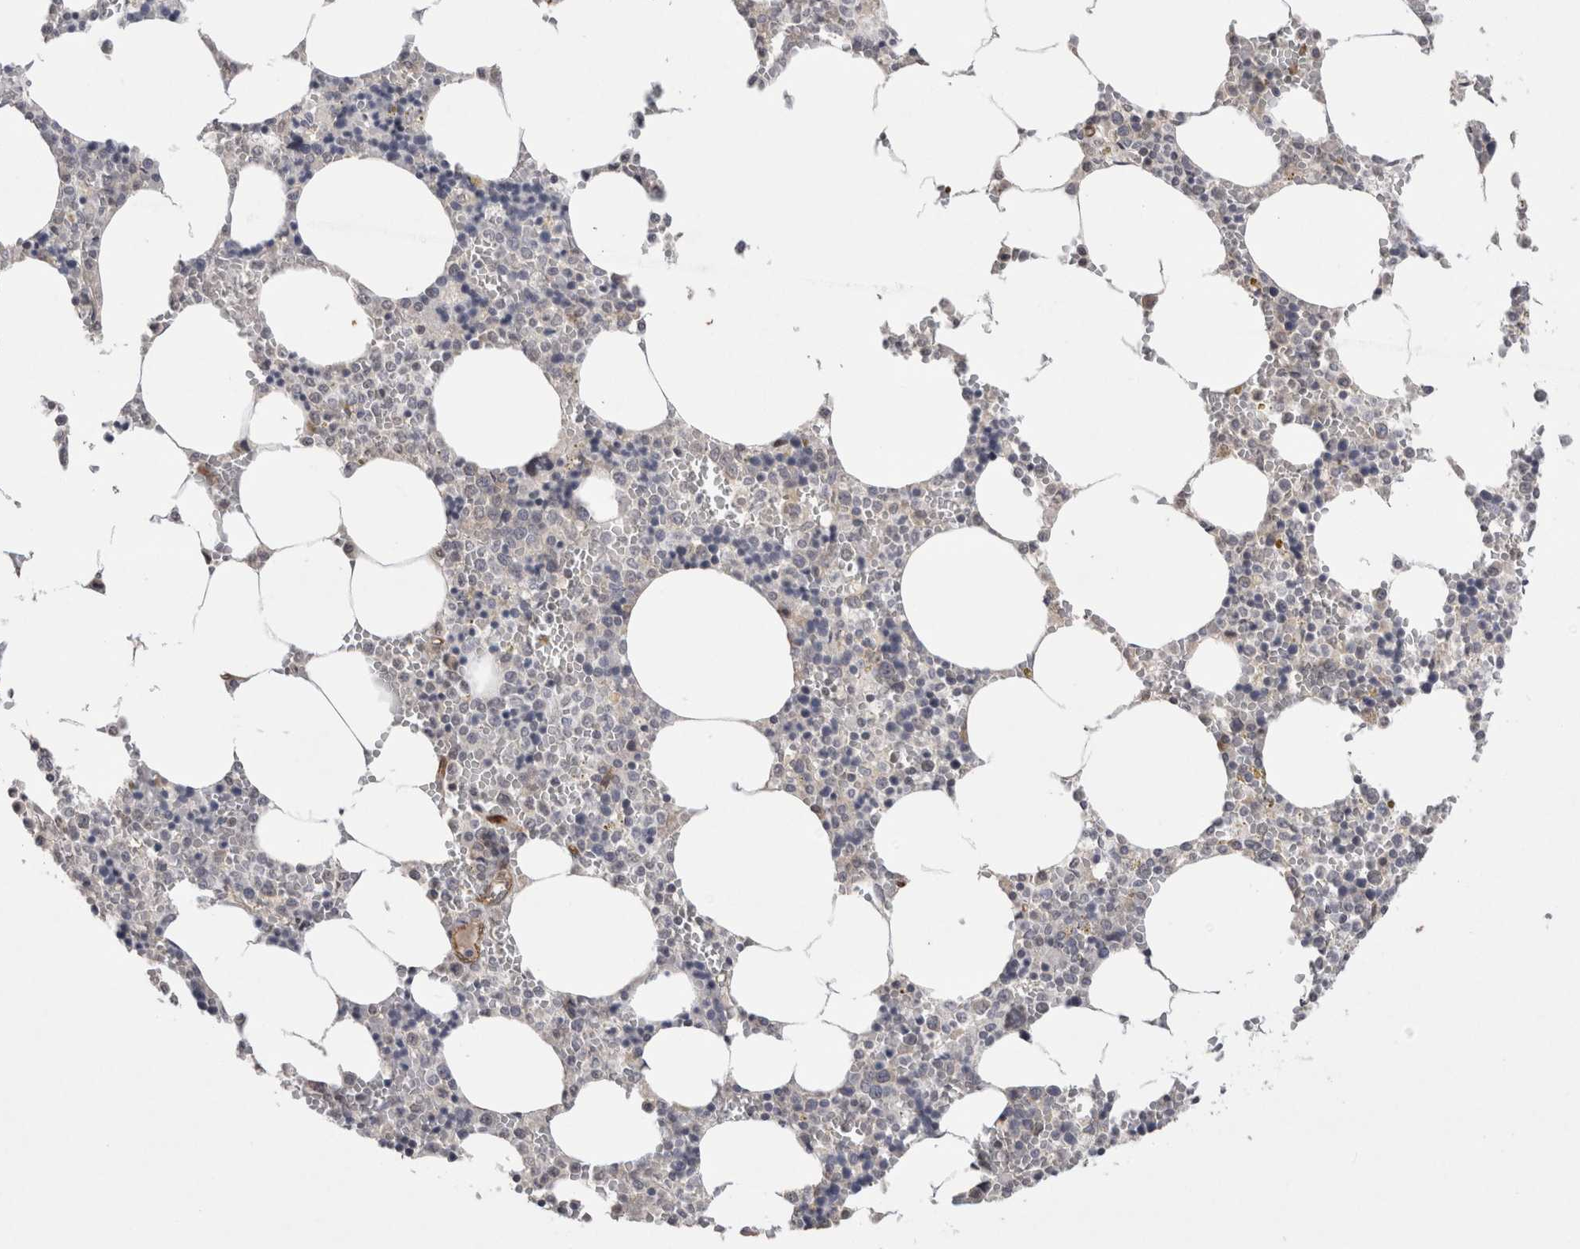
{"staining": {"intensity": "negative", "quantity": "none", "location": "none"}, "tissue": "bone marrow", "cell_type": "Hematopoietic cells", "image_type": "normal", "snomed": [{"axis": "morphology", "description": "Normal tissue, NOS"}, {"axis": "topography", "description": "Bone marrow"}], "caption": "Histopathology image shows no significant protein staining in hematopoietic cells of unremarkable bone marrow.", "gene": "CDH13", "patient": {"sex": "male", "age": 70}}